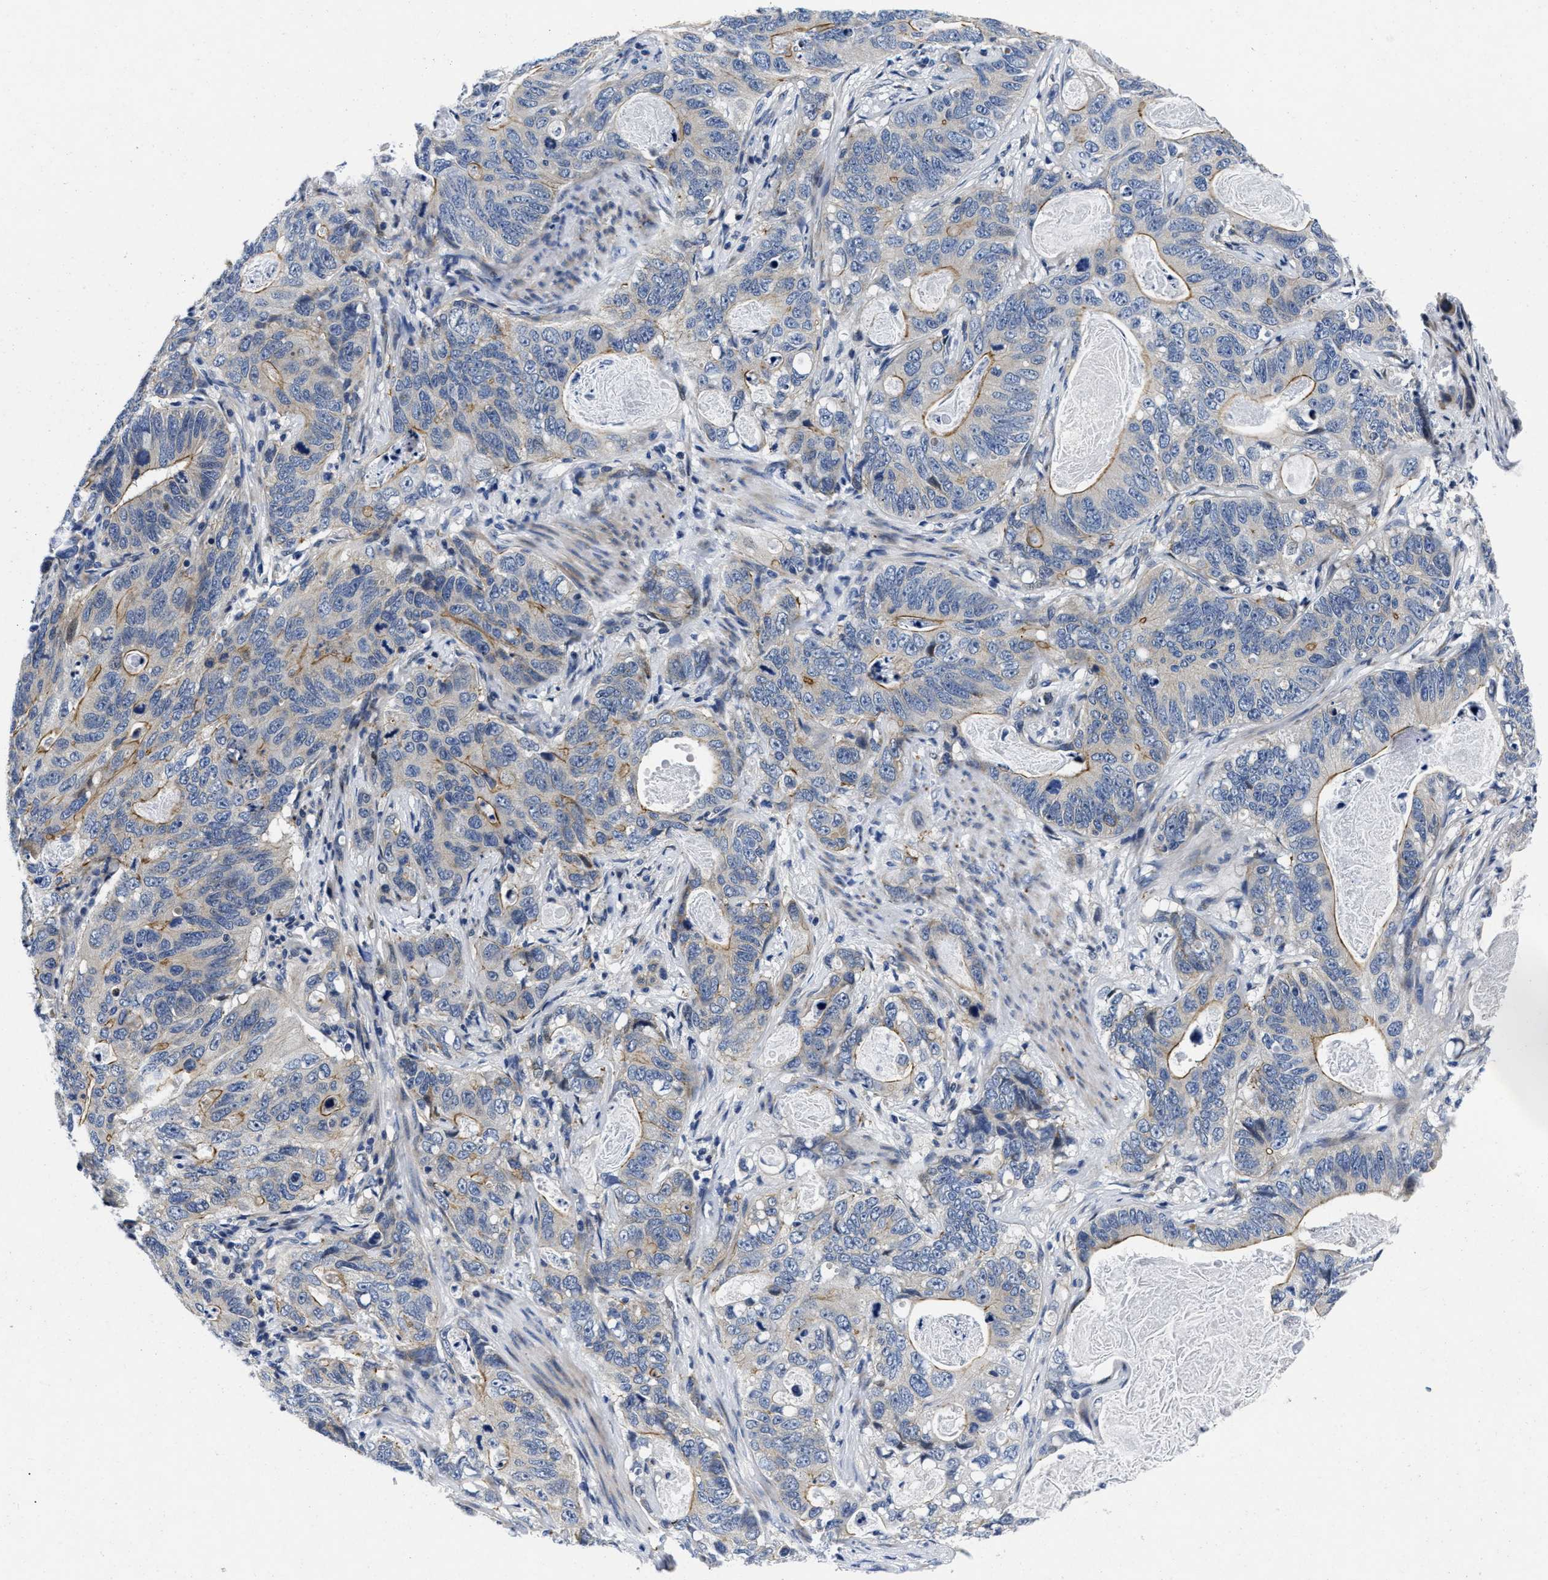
{"staining": {"intensity": "weak", "quantity": "25%-75%", "location": "cytoplasmic/membranous"}, "tissue": "stomach cancer", "cell_type": "Tumor cells", "image_type": "cancer", "snomed": [{"axis": "morphology", "description": "Normal tissue, NOS"}, {"axis": "morphology", "description": "Adenocarcinoma, NOS"}, {"axis": "topography", "description": "Stomach"}], "caption": "This image shows IHC staining of human stomach cancer, with low weak cytoplasmic/membranous staining in about 25%-75% of tumor cells.", "gene": "LAD1", "patient": {"sex": "female", "age": 89}}